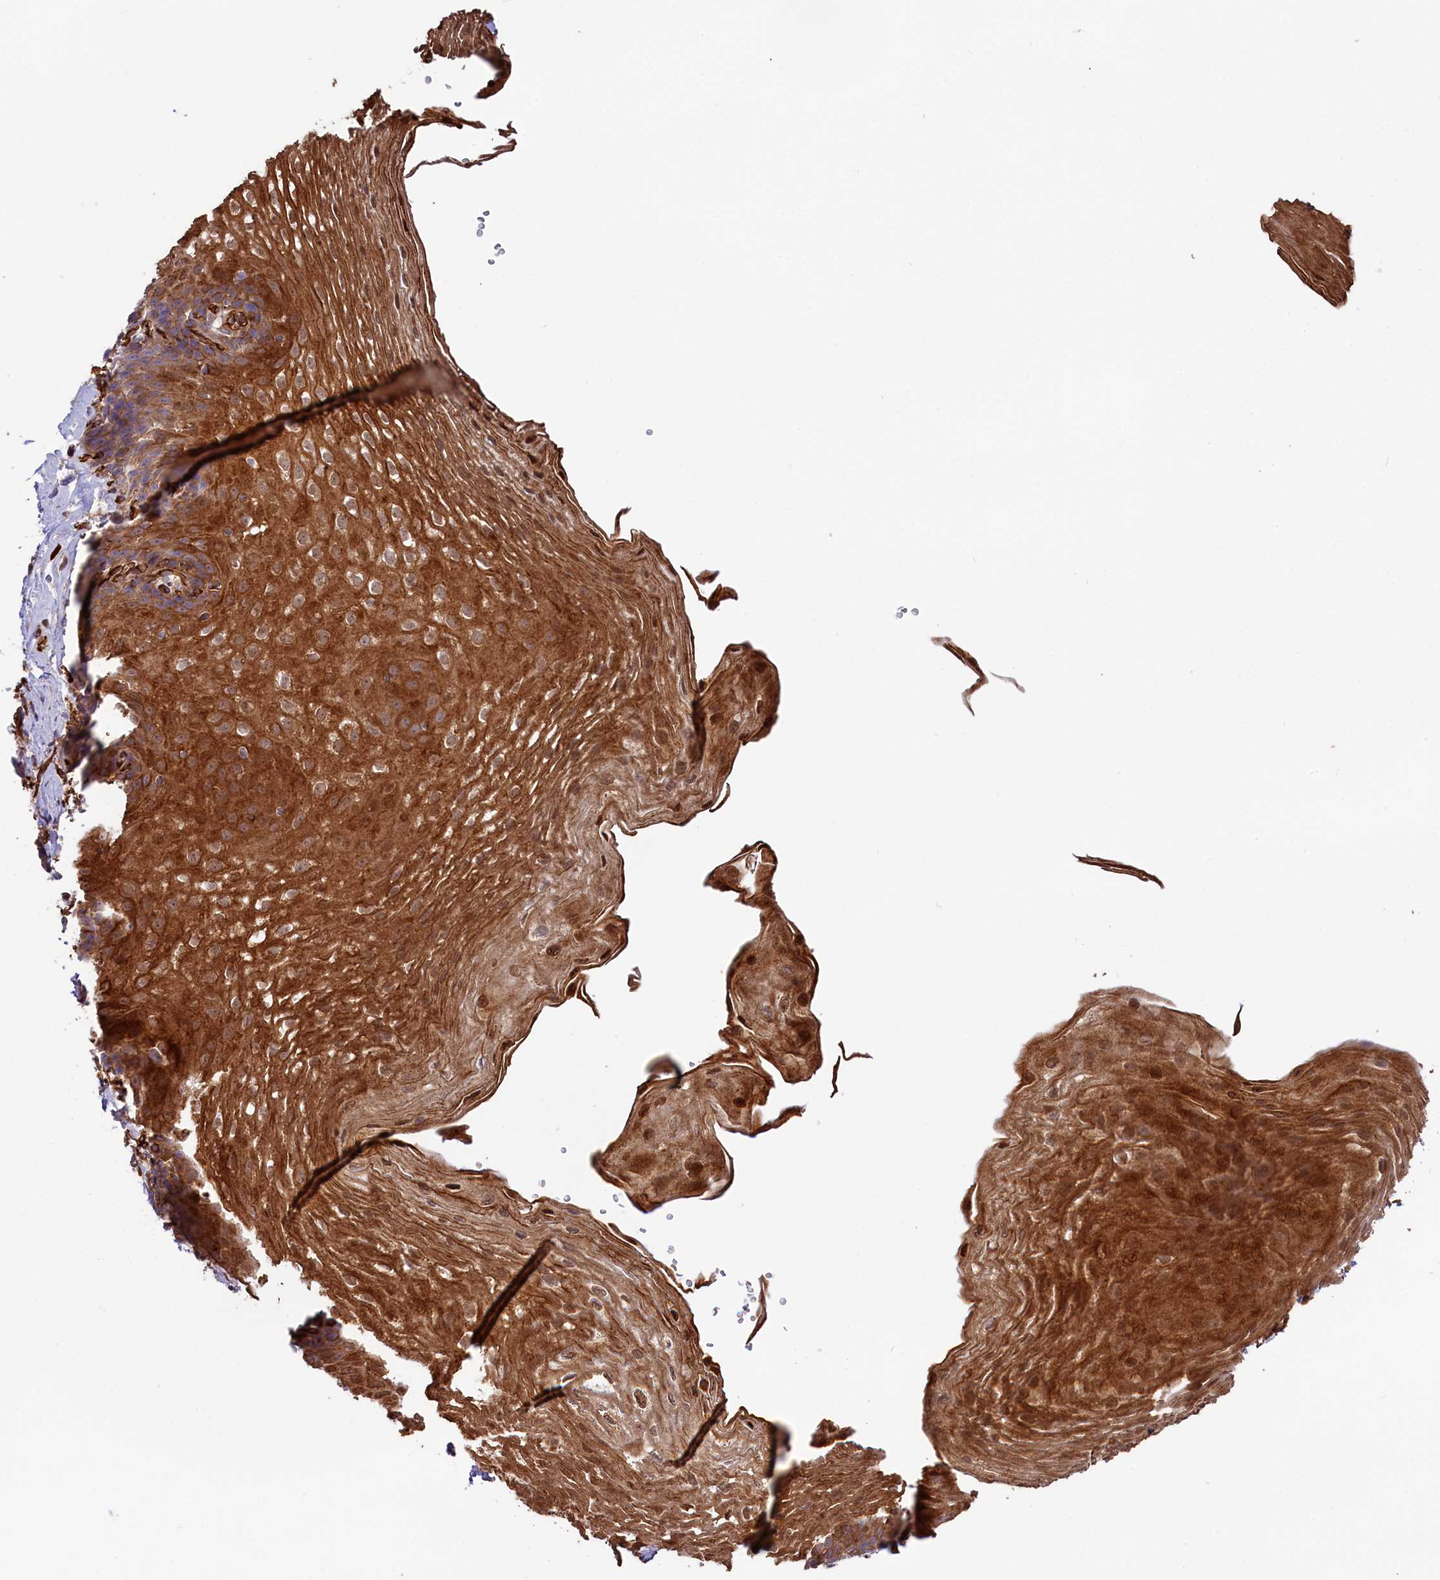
{"staining": {"intensity": "strong", "quantity": ">75%", "location": "cytoplasmic/membranous"}, "tissue": "esophagus", "cell_type": "Squamous epithelial cells", "image_type": "normal", "snomed": [{"axis": "morphology", "description": "Normal tissue, NOS"}, {"axis": "topography", "description": "Esophagus"}], "caption": "IHC staining of normal esophagus, which demonstrates high levels of strong cytoplasmic/membranous positivity in about >75% of squamous epithelial cells indicating strong cytoplasmic/membranous protein expression. The staining was performed using DAB (3,3'-diaminobenzidine) (brown) for protein detection and nuclei were counterstained in hematoxylin (blue).", "gene": "CD99L2", "patient": {"sex": "female", "age": 66}}